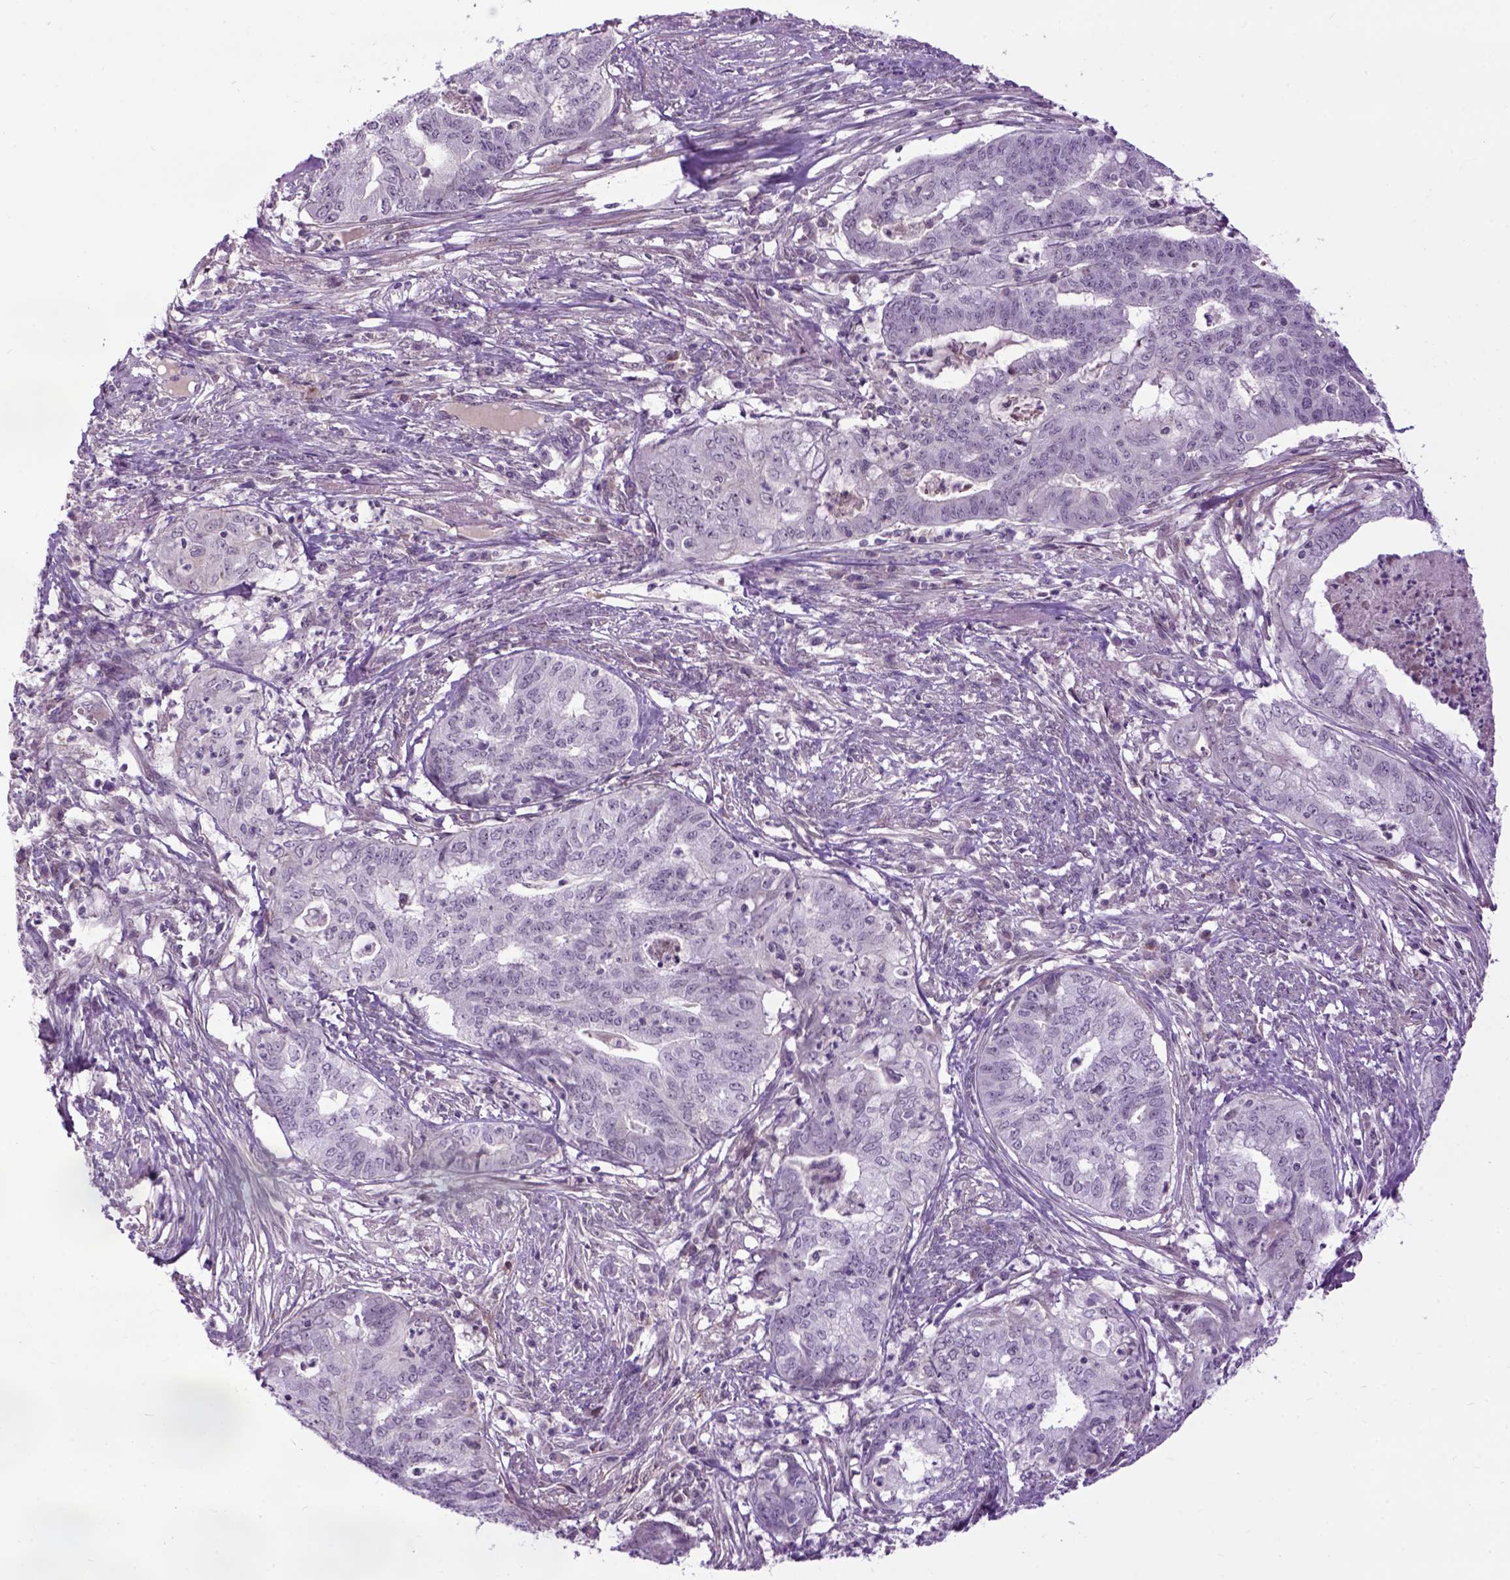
{"staining": {"intensity": "negative", "quantity": "none", "location": "none"}, "tissue": "endometrial cancer", "cell_type": "Tumor cells", "image_type": "cancer", "snomed": [{"axis": "morphology", "description": "Adenocarcinoma, NOS"}, {"axis": "topography", "description": "Endometrium"}], "caption": "A photomicrograph of human endometrial adenocarcinoma is negative for staining in tumor cells.", "gene": "EMILIN3", "patient": {"sex": "female", "age": 79}}